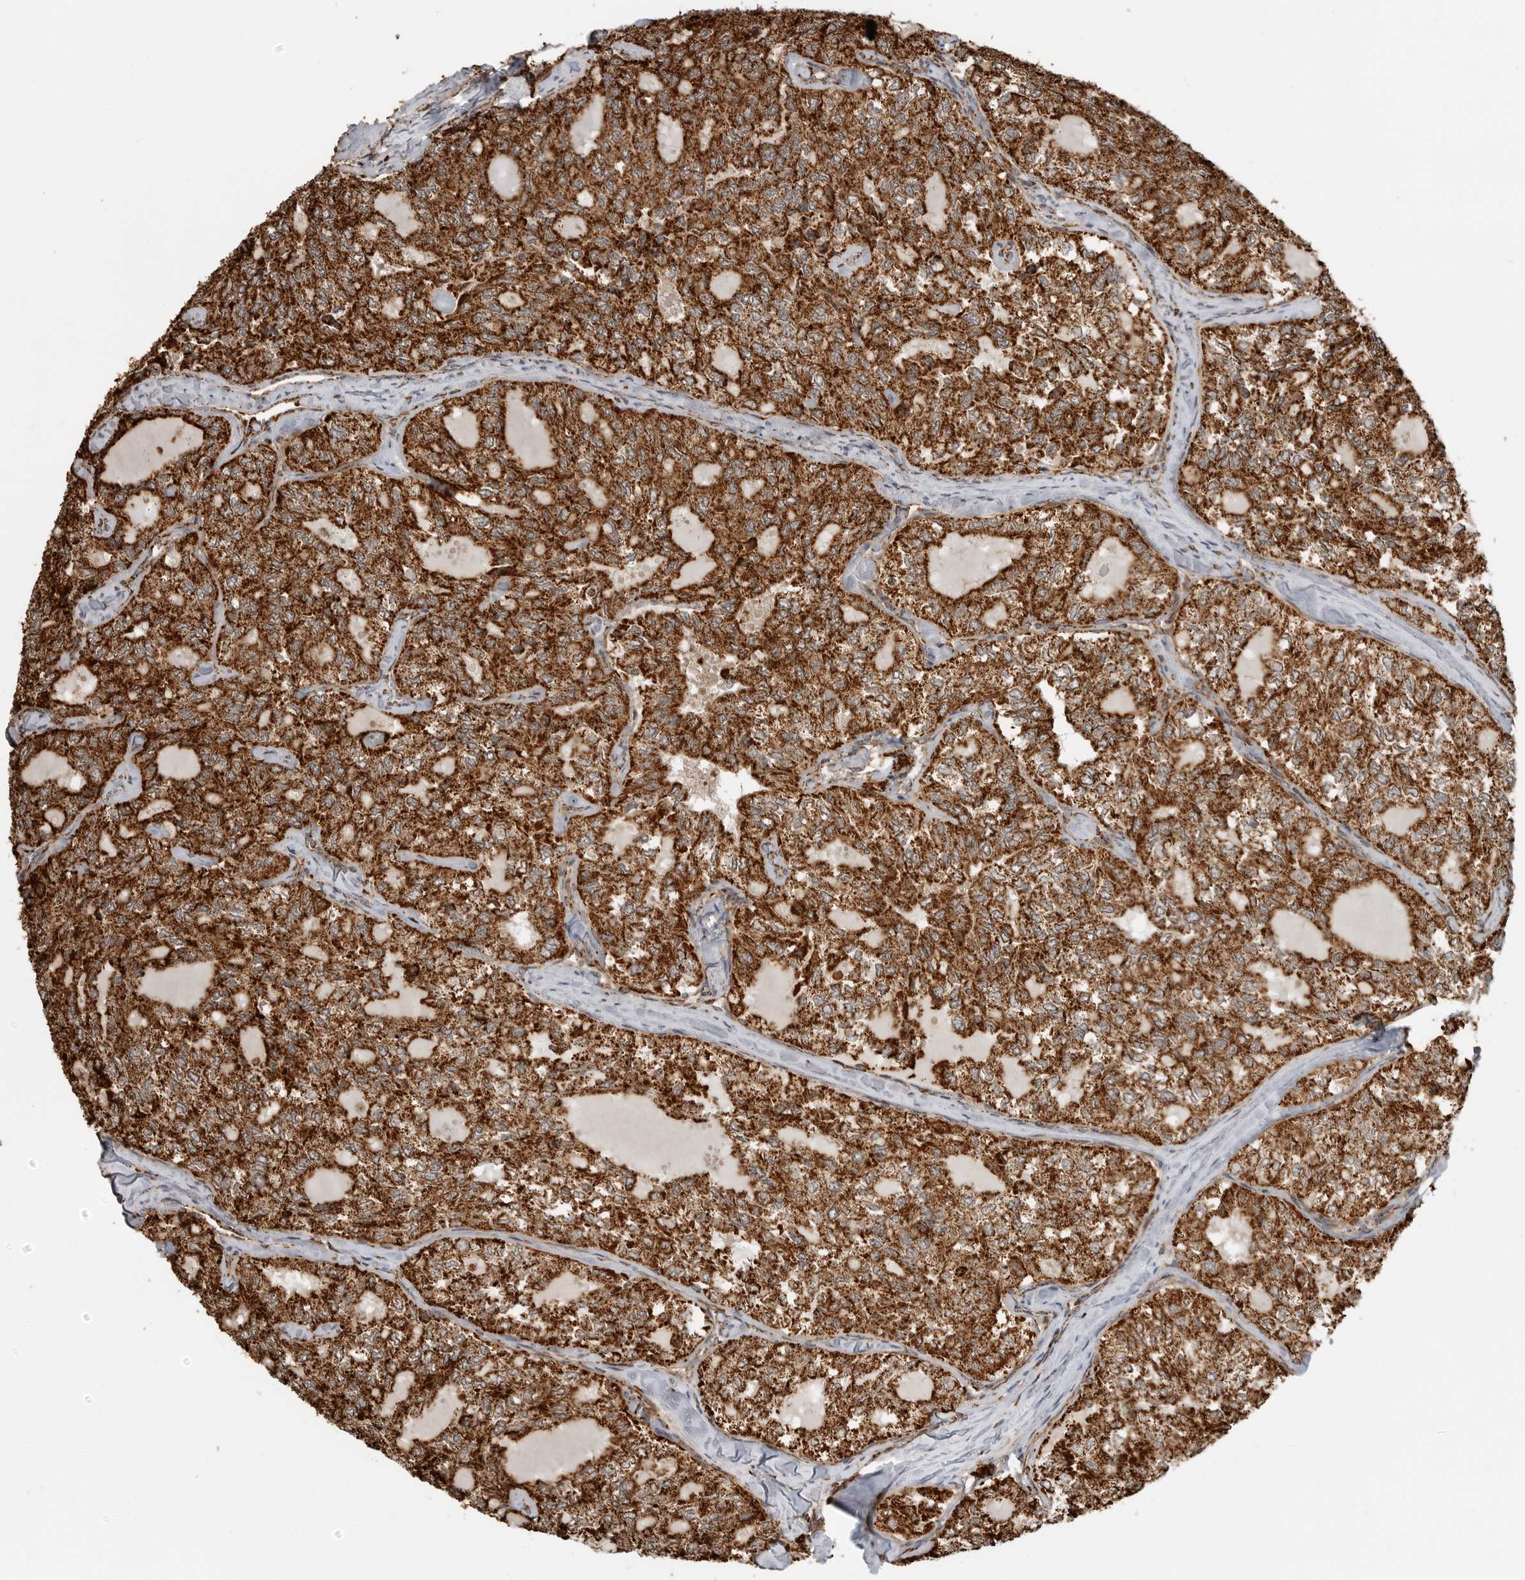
{"staining": {"intensity": "strong", "quantity": ">75%", "location": "cytoplasmic/membranous"}, "tissue": "thyroid cancer", "cell_type": "Tumor cells", "image_type": "cancer", "snomed": [{"axis": "morphology", "description": "Follicular adenoma carcinoma, NOS"}, {"axis": "topography", "description": "Thyroid gland"}], "caption": "A high-resolution histopathology image shows immunohistochemistry staining of thyroid cancer (follicular adenoma carcinoma), which exhibits strong cytoplasmic/membranous expression in approximately >75% of tumor cells.", "gene": "BMP2K", "patient": {"sex": "male", "age": 75}}